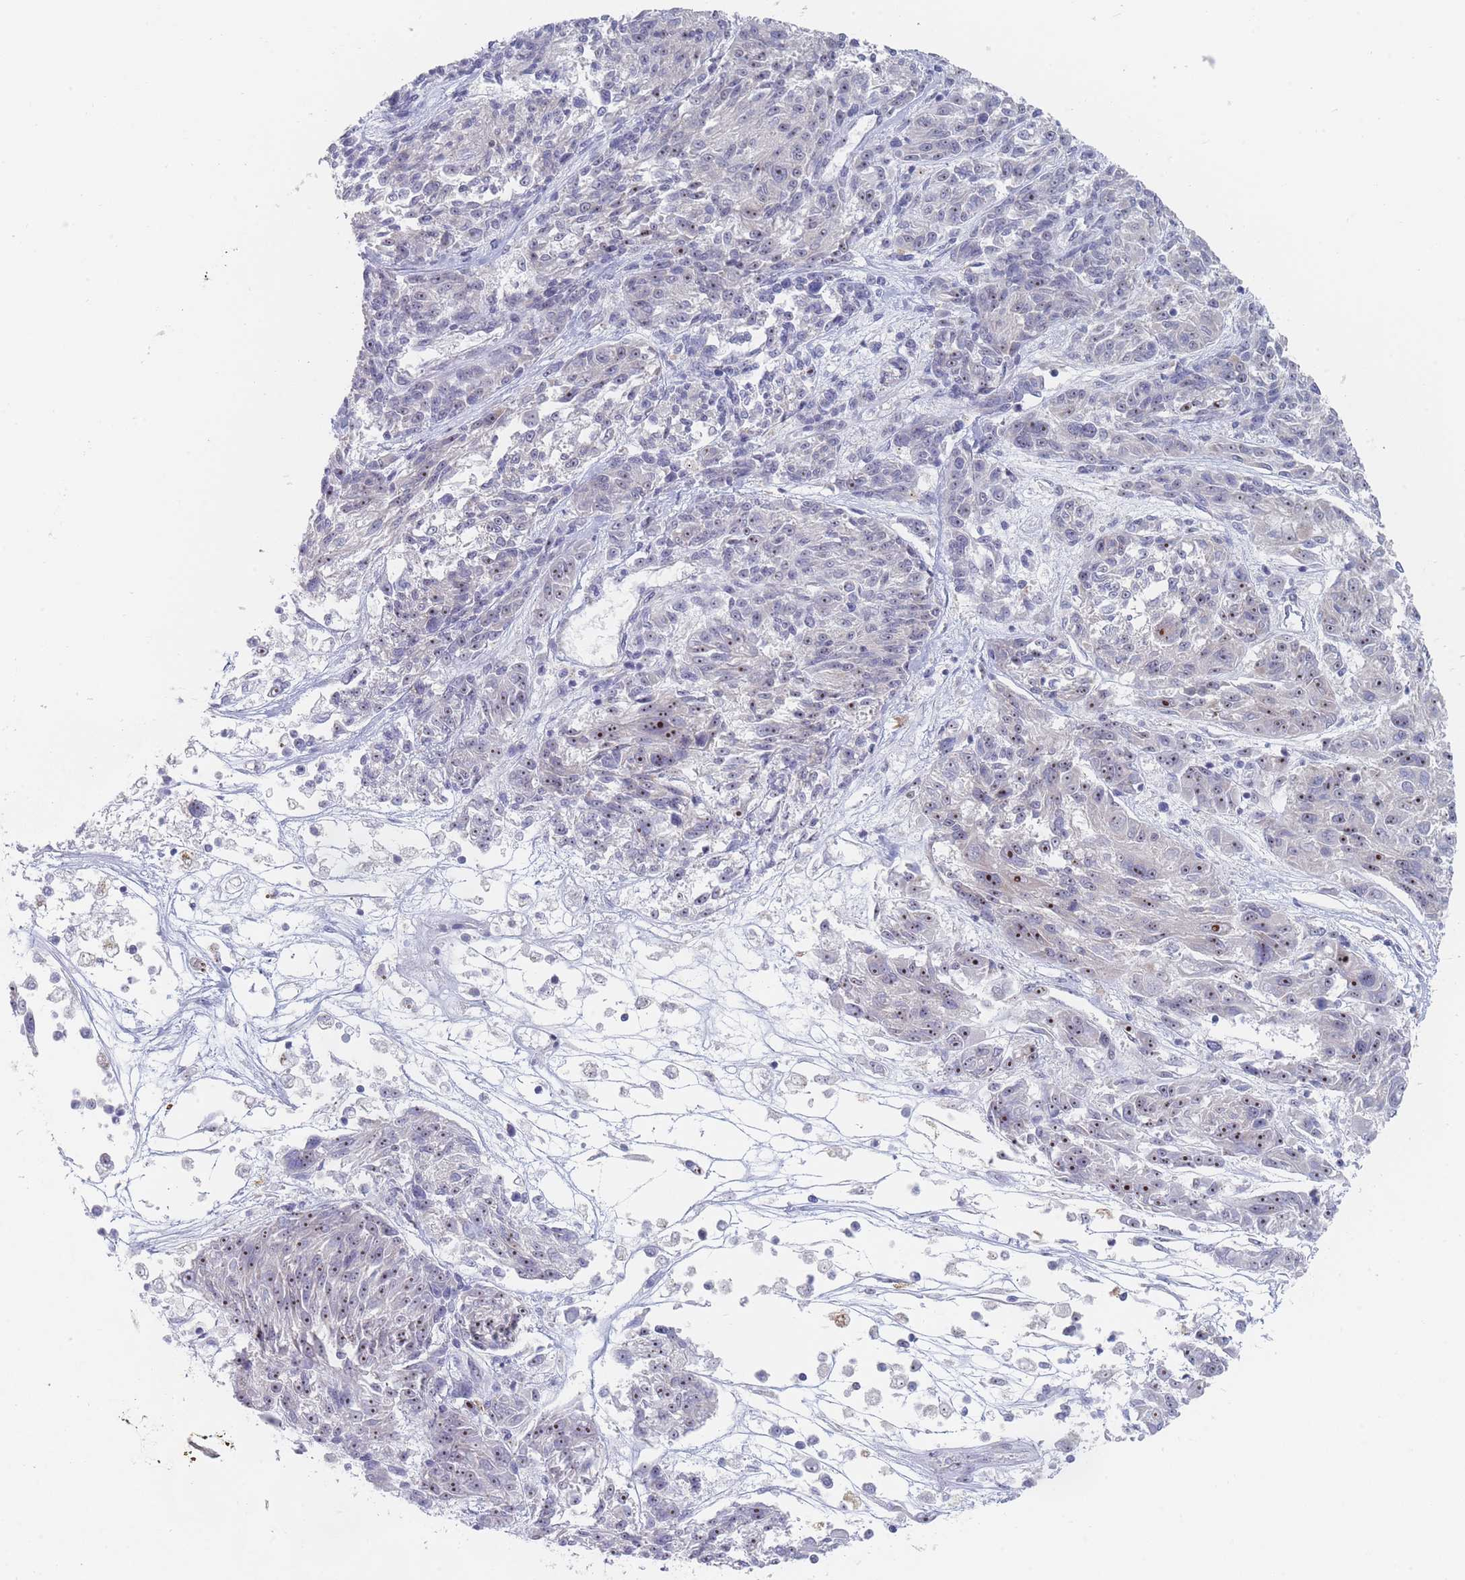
{"staining": {"intensity": "moderate", "quantity": "<25%", "location": "nuclear"}, "tissue": "melanoma", "cell_type": "Tumor cells", "image_type": "cancer", "snomed": [{"axis": "morphology", "description": "Malignant melanoma, NOS"}, {"axis": "topography", "description": "Skin"}], "caption": "Immunohistochemistry of human malignant melanoma demonstrates low levels of moderate nuclear staining in approximately <25% of tumor cells.", "gene": "RNF8", "patient": {"sex": "male", "age": 53}}